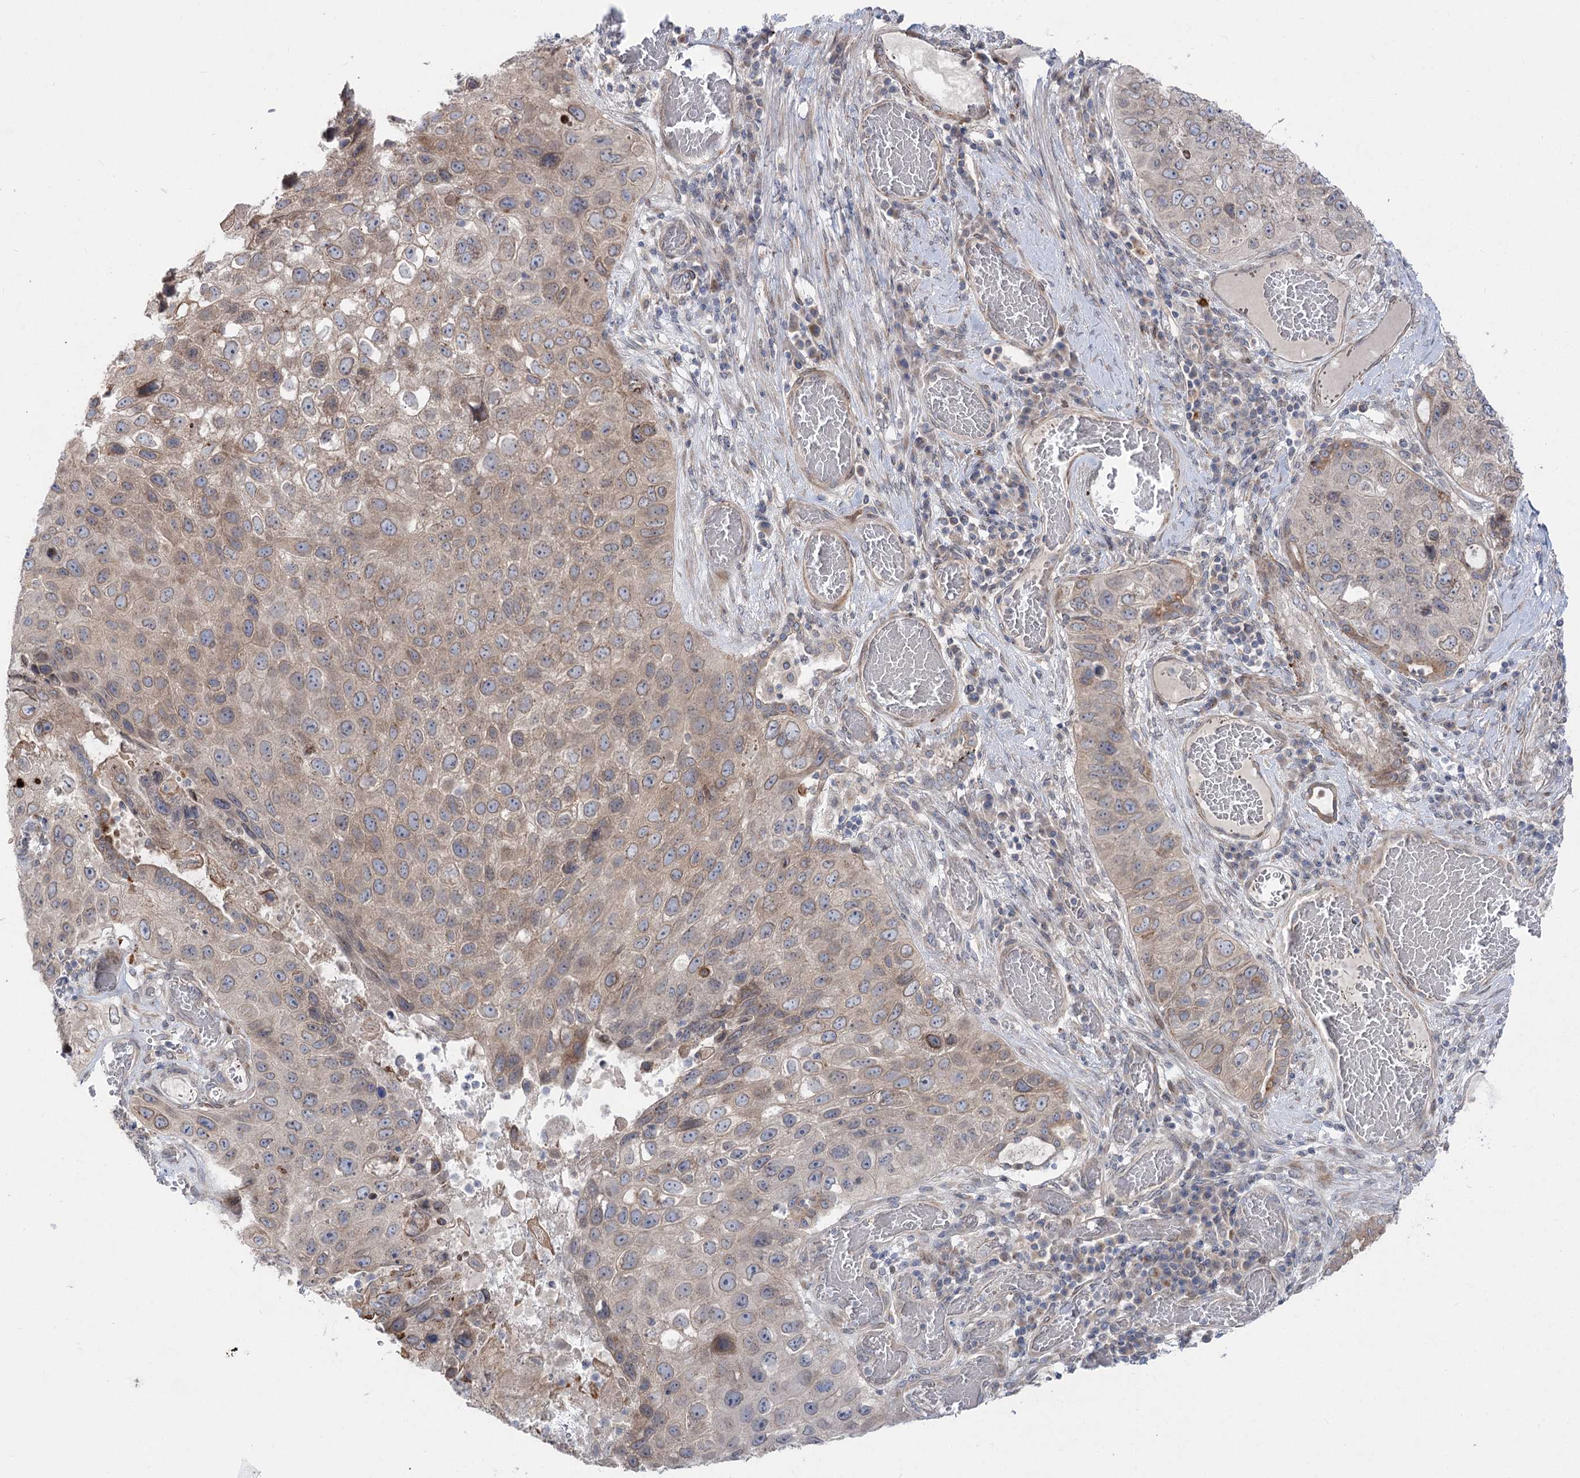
{"staining": {"intensity": "moderate", "quantity": "25%-75%", "location": "cytoplasmic/membranous"}, "tissue": "lung cancer", "cell_type": "Tumor cells", "image_type": "cancer", "snomed": [{"axis": "morphology", "description": "Squamous cell carcinoma, NOS"}, {"axis": "topography", "description": "Lung"}], "caption": "About 25%-75% of tumor cells in human lung squamous cell carcinoma reveal moderate cytoplasmic/membranous protein positivity as visualized by brown immunohistochemical staining.", "gene": "SH3BP5L", "patient": {"sex": "male", "age": 61}}